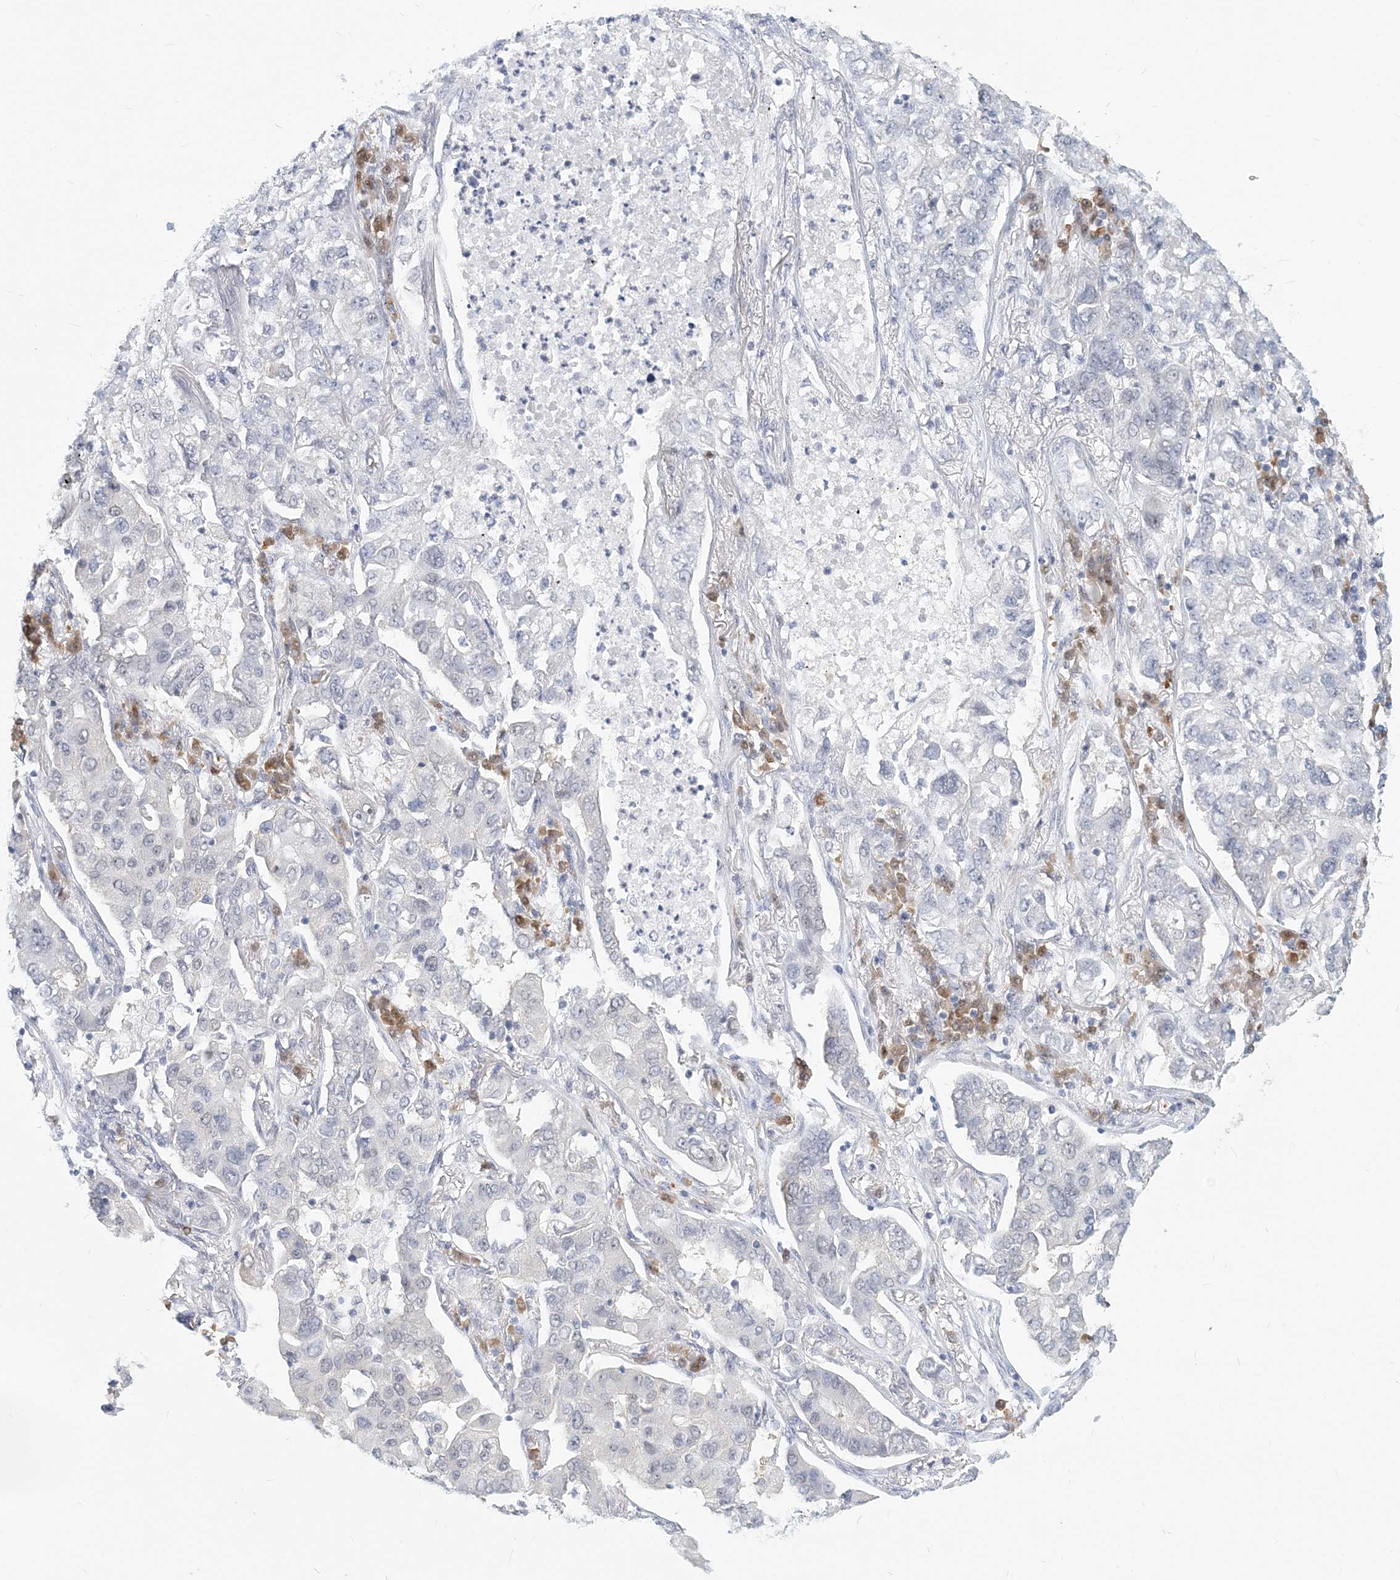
{"staining": {"intensity": "negative", "quantity": "none", "location": "none"}, "tissue": "lung cancer", "cell_type": "Tumor cells", "image_type": "cancer", "snomed": [{"axis": "morphology", "description": "Adenocarcinoma, NOS"}, {"axis": "topography", "description": "Lung"}], "caption": "Immunohistochemistry (IHC) histopathology image of lung adenocarcinoma stained for a protein (brown), which demonstrates no positivity in tumor cells. (Immunohistochemistry, brightfield microscopy, high magnification).", "gene": "GMPPA", "patient": {"sex": "male", "age": 49}}